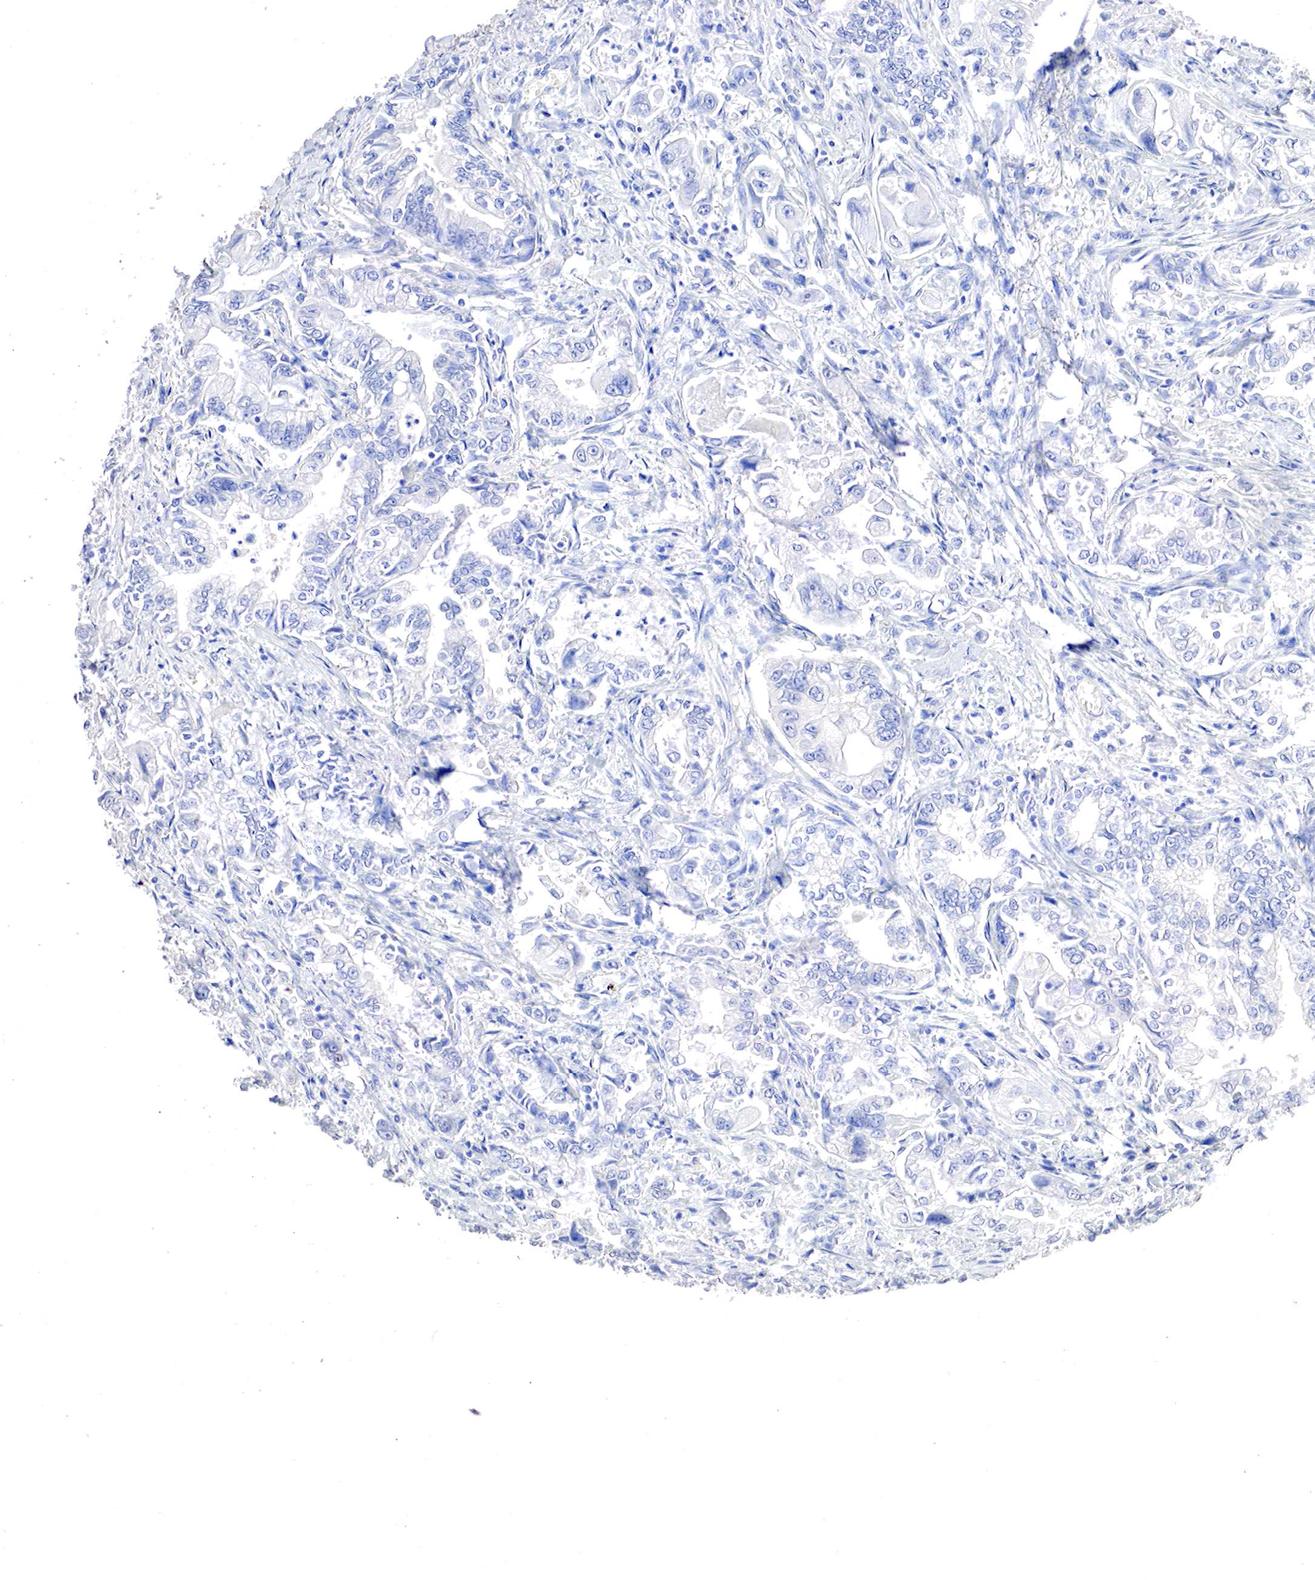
{"staining": {"intensity": "negative", "quantity": "none", "location": "none"}, "tissue": "stomach cancer", "cell_type": "Tumor cells", "image_type": "cancer", "snomed": [{"axis": "morphology", "description": "Adenocarcinoma, NOS"}, {"axis": "topography", "description": "Pancreas"}, {"axis": "topography", "description": "Stomach, upper"}], "caption": "This is an immunohistochemistry micrograph of human stomach adenocarcinoma. There is no expression in tumor cells.", "gene": "OTC", "patient": {"sex": "male", "age": 77}}